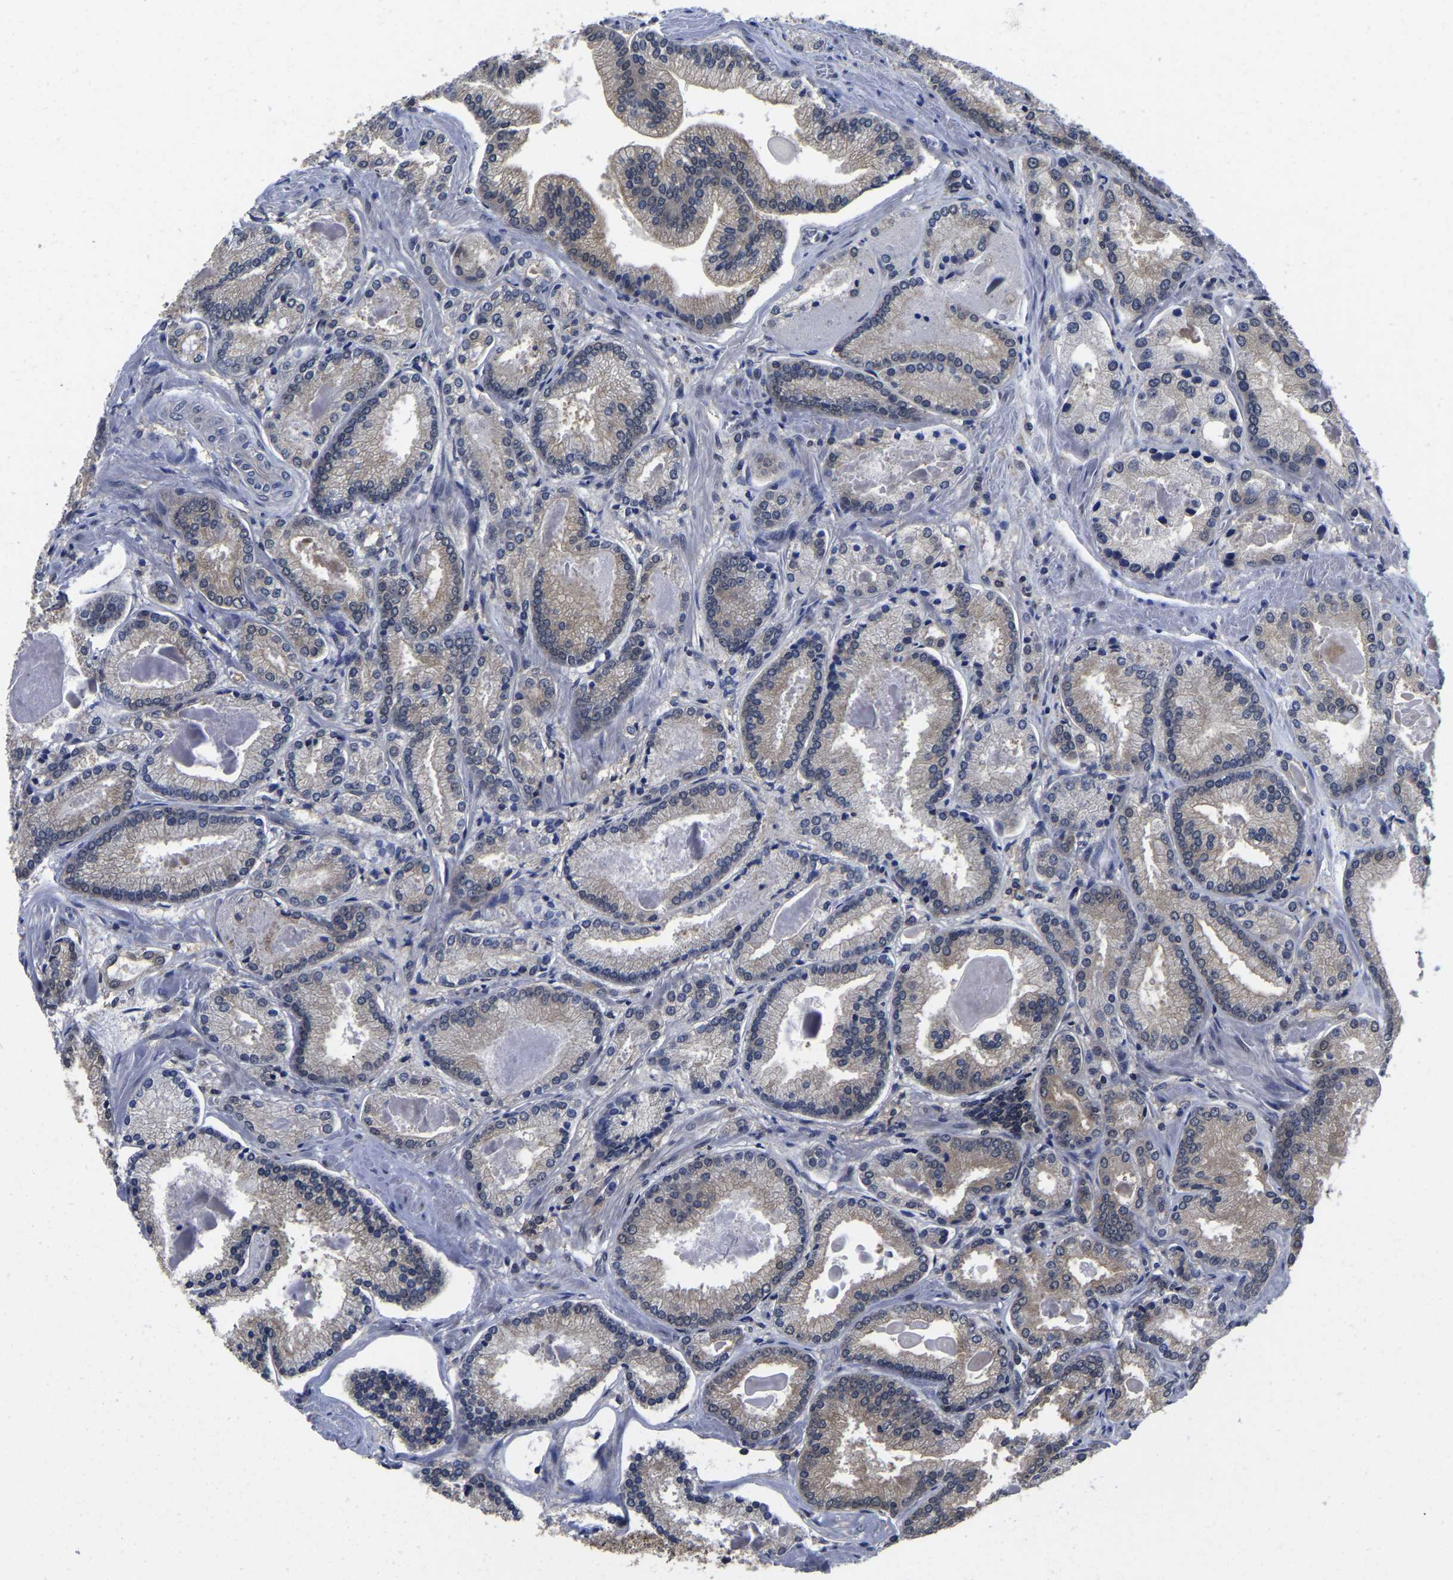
{"staining": {"intensity": "moderate", "quantity": "25%-75%", "location": "cytoplasmic/membranous"}, "tissue": "prostate cancer", "cell_type": "Tumor cells", "image_type": "cancer", "snomed": [{"axis": "morphology", "description": "Adenocarcinoma, Low grade"}, {"axis": "topography", "description": "Prostate"}], "caption": "Tumor cells reveal medium levels of moderate cytoplasmic/membranous expression in approximately 25%-75% of cells in prostate cancer.", "gene": "MCOLN2", "patient": {"sex": "male", "age": 59}}